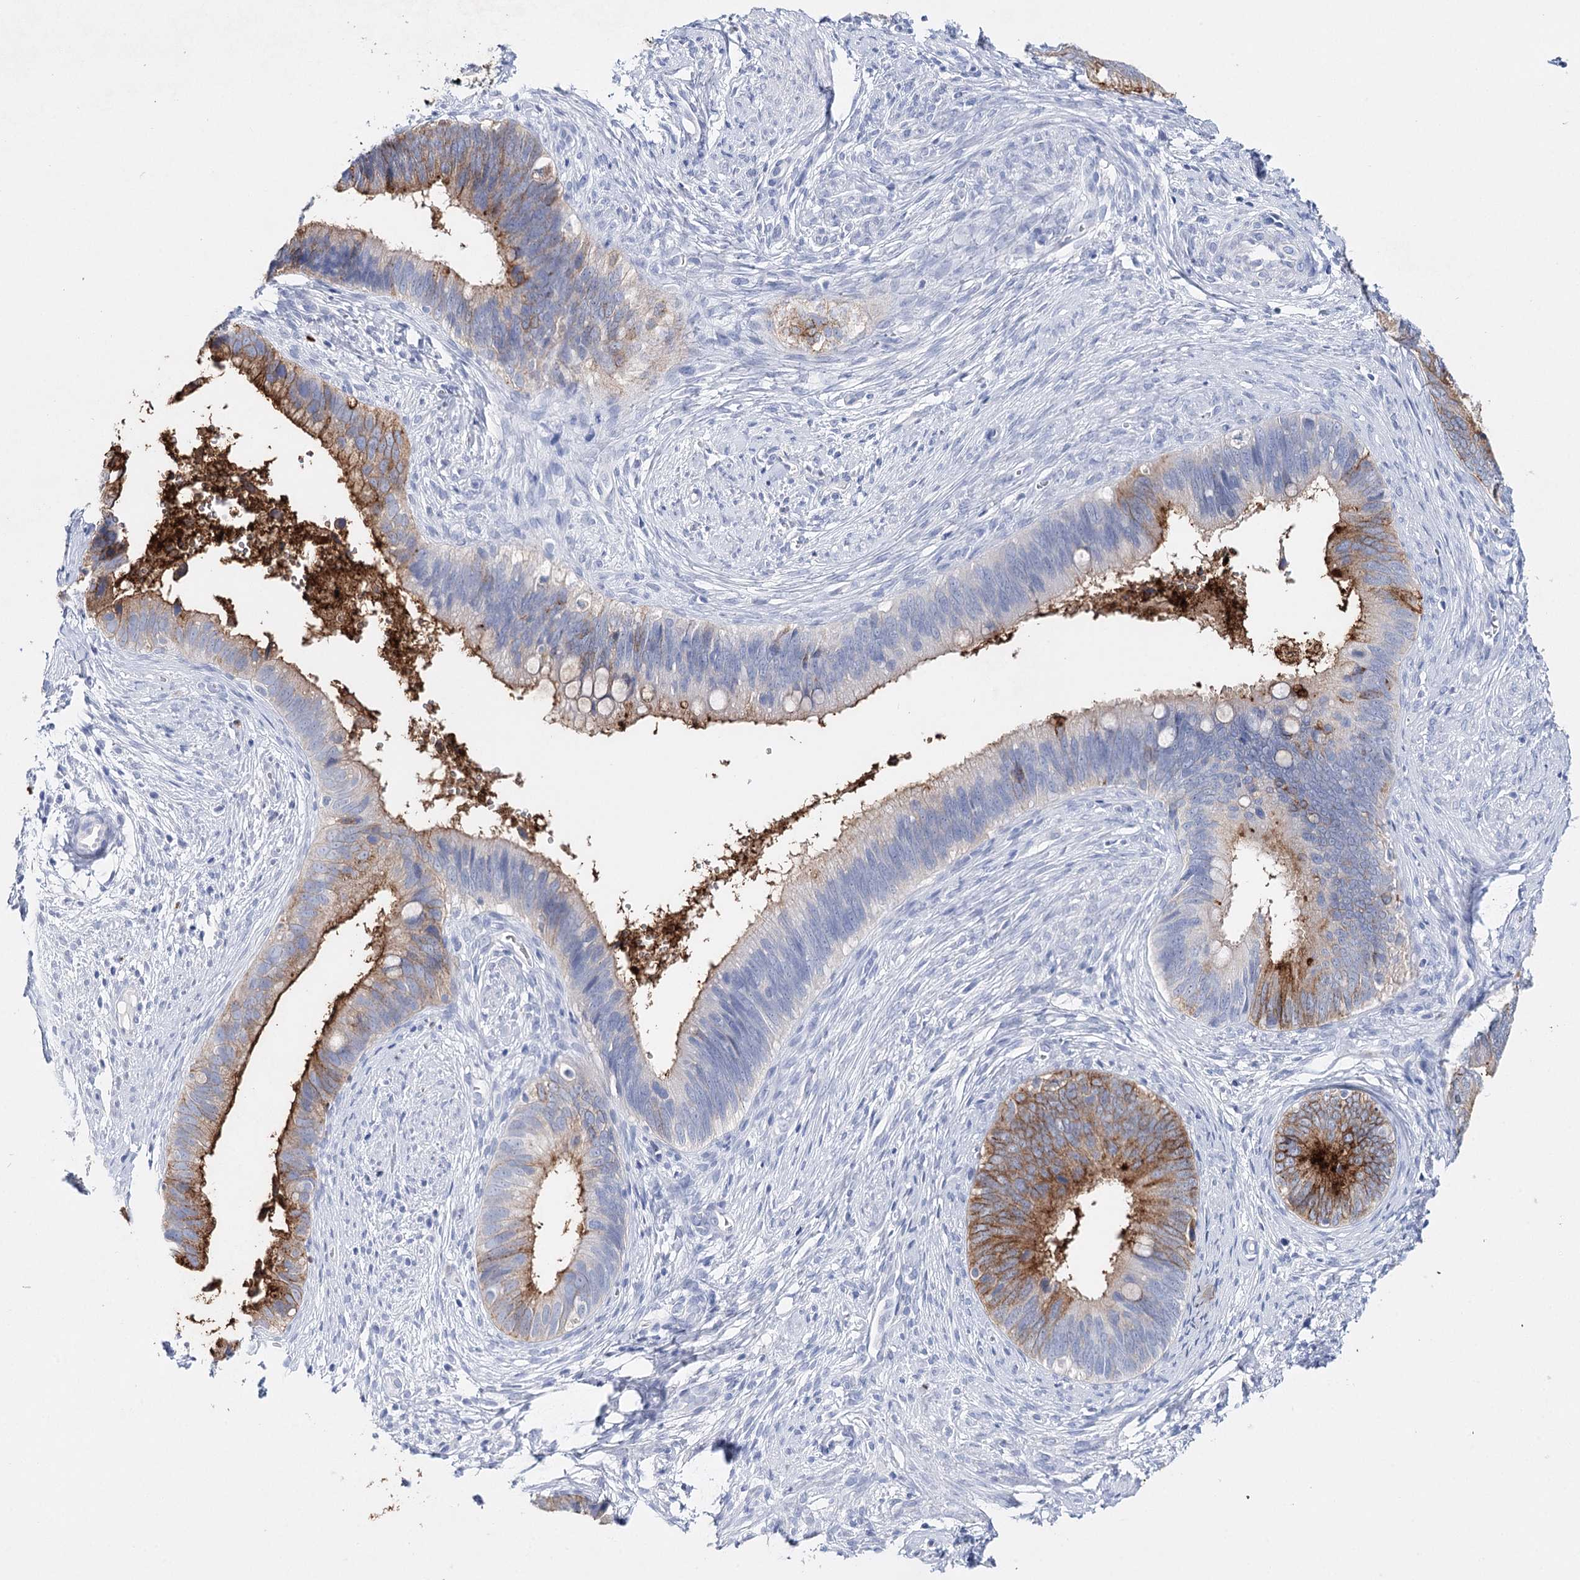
{"staining": {"intensity": "strong", "quantity": "25%-75%", "location": "cytoplasmic/membranous"}, "tissue": "cervical cancer", "cell_type": "Tumor cells", "image_type": "cancer", "snomed": [{"axis": "morphology", "description": "Adenocarcinoma, NOS"}, {"axis": "topography", "description": "Cervix"}], "caption": "Immunohistochemical staining of cervical cancer demonstrates high levels of strong cytoplasmic/membranous expression in approximately 25%-75% of tumor cells.", "gene": "CEACAM8", "patient": {"sex": "female", "age": 42}}